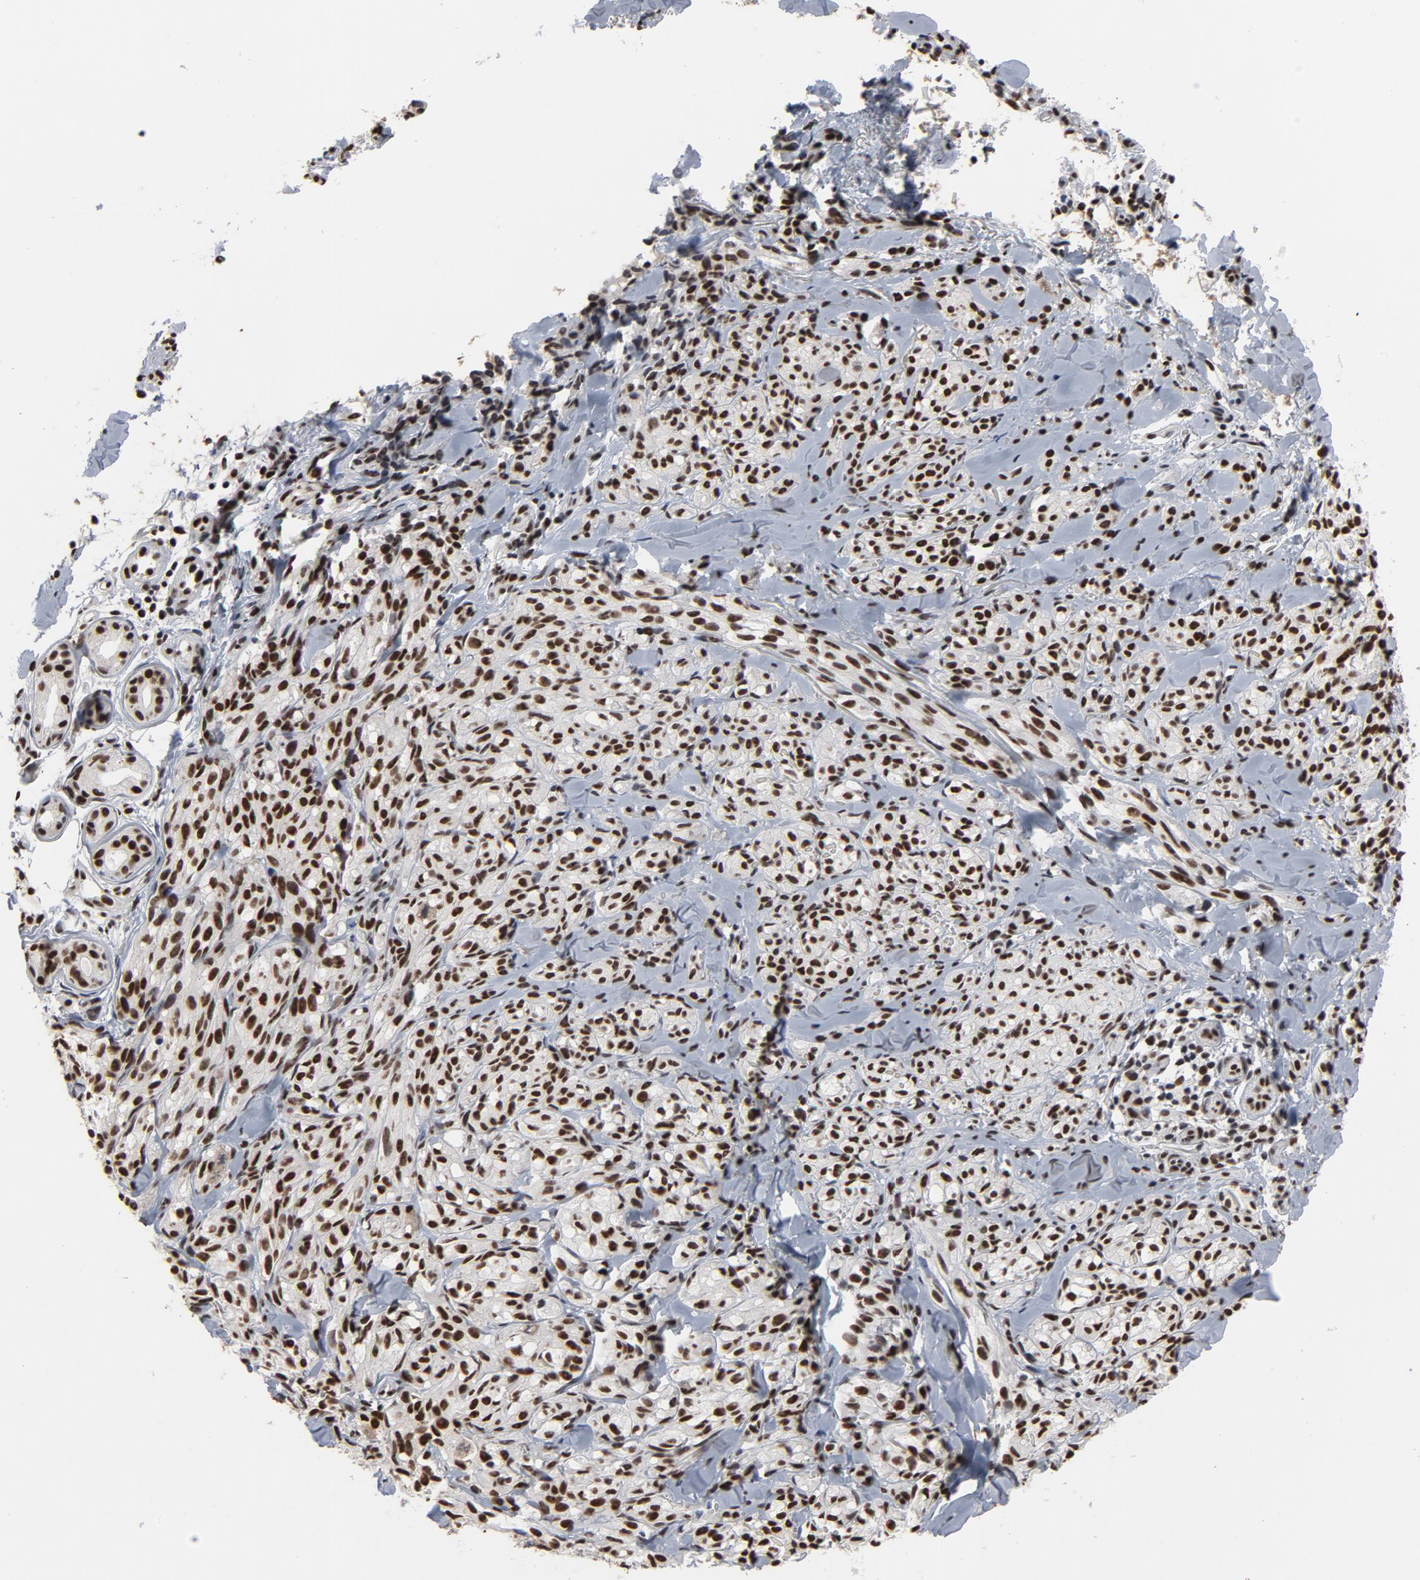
{"staining": {"intensity": "strong", "quantity": ">75%", "location": "nuclear"}, "tissue": "melanoma", "cell_type": "Tumor cells", "image_type": "cancer", "snomed": [{"axis": "morphology", "description": "Malignant melanoma, Metastatic site"}, {"axis": "topography", "description": "Skin"}], "caption": "The histopathology image exhibits immunohistochemical staining of malignant melanoma (metastatic site). There is strong nuclear staining is appreciated in approximately >75% of tumor cells.", "gene": "MRE11", "patient": {"sex": "female", "age": 66}}